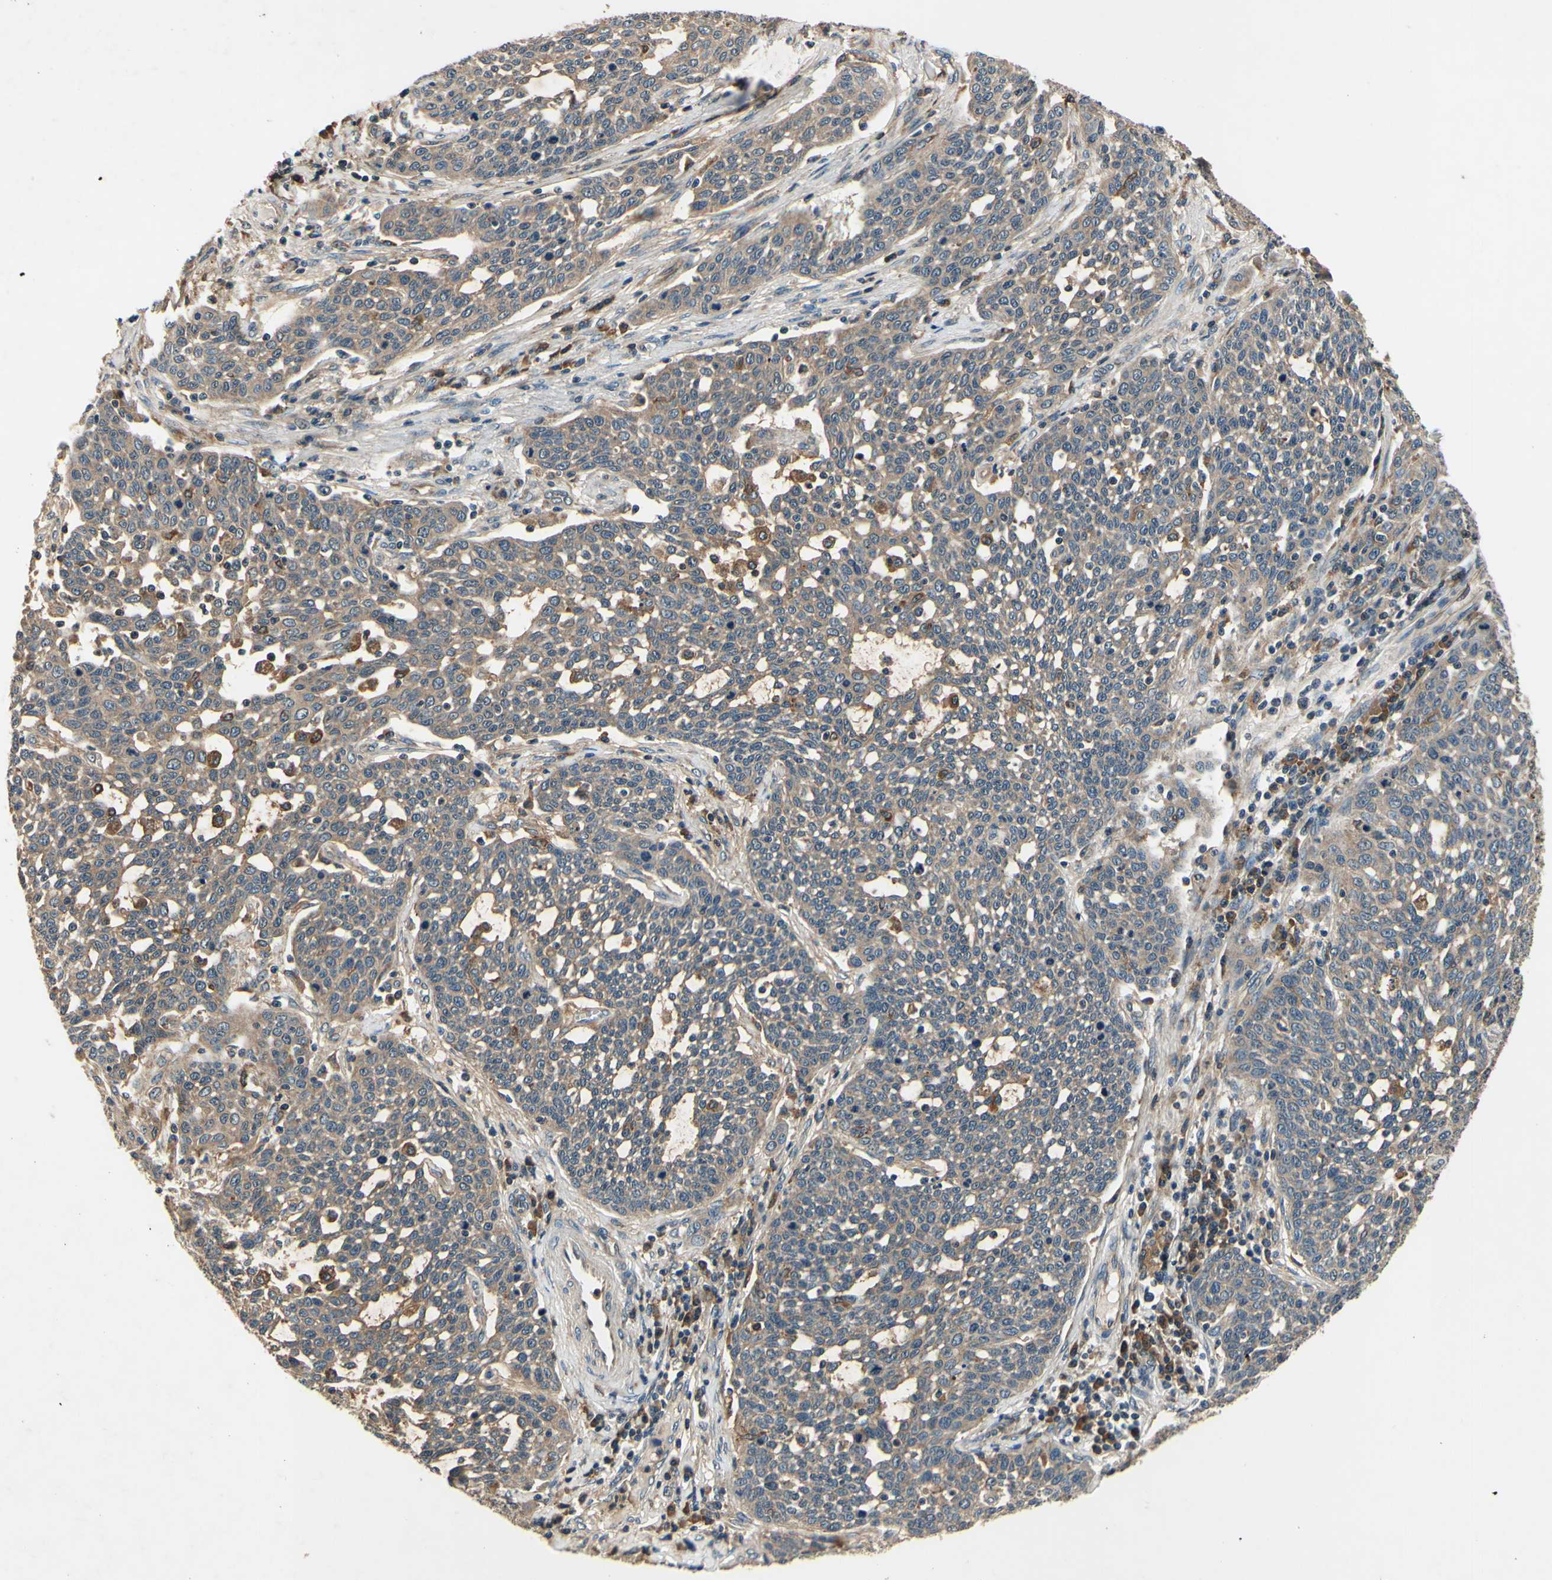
{"staining": {"intensity": "weak", "quantity": ">75%", "location": "cytoplasmic/membranous"}, "tissue": "cervical cancer", "cell_type": "Tumor cells", "image_type": "cancer", "snomed": [{"axis": "morphology", "description": "Squamous cell carcinoma, NOS"}, {"axis": "topography", "description": "Cervix"}], "caption": "A high-resolution photomicrograph shows immunohistochemistry (IHC) staining of squamous cell carcinoma (cervical), which reveals weak cytoplasmic/membranous staining in about >75% of tumor cells. The protein of interest is shown in brown color, while the nuclei are stained blue.", "gene": "PLA2G4A", "patient": {"sex": "female", "age": 34}}